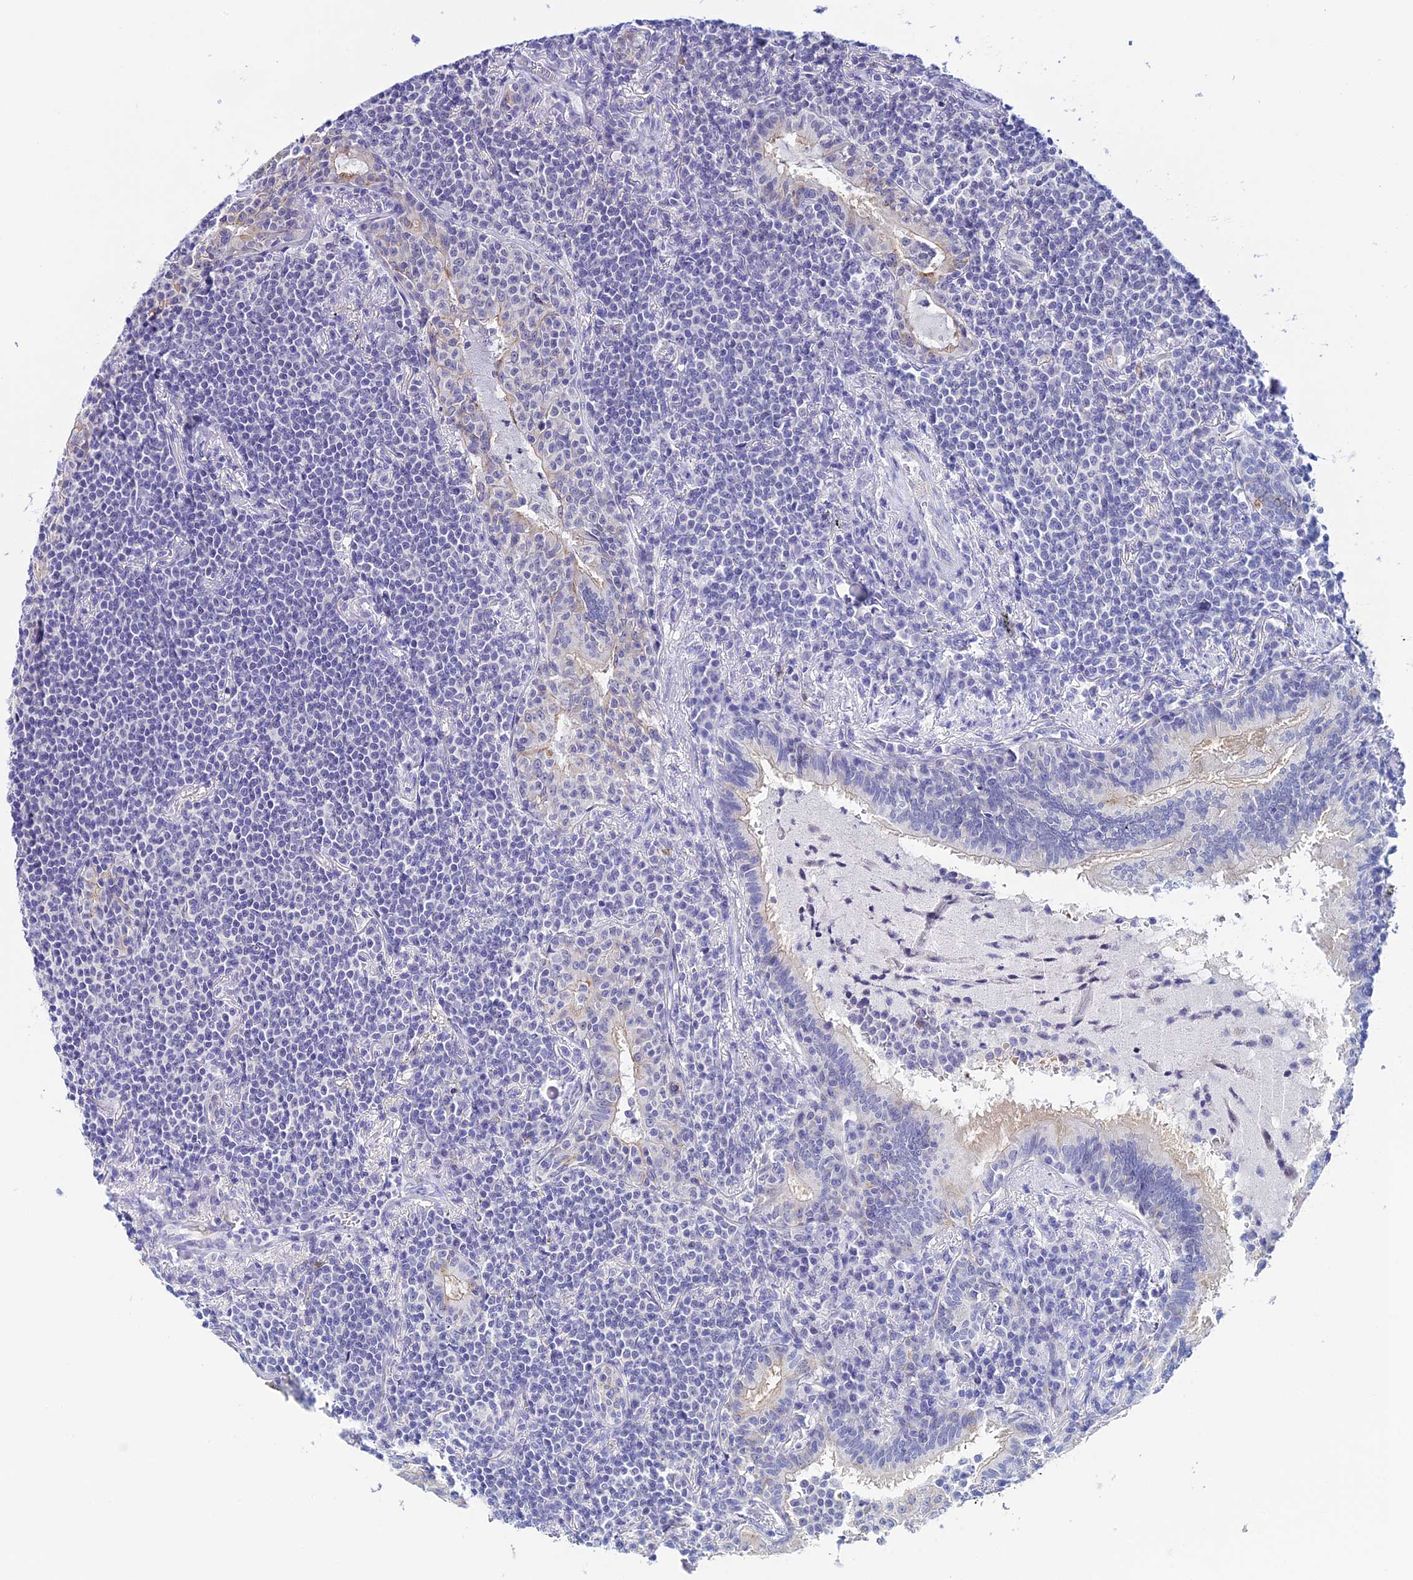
{"staining": {"intensity": "negative", "quantity": "none", "location": "none"}, "tissue": "lymphoma", "cell_type": "Tumor cells", "image_type": "cancer", "snomed": [{"axis": "morphology", "description": "Malignant lymphoma, non-Hodgkin's type, Low grade"}, {"axis": "topography", "description": "Lung"}], "caption": "The photomicrograph shows no staining of tumor cells in malignant lymphoma, non-Hodgkin's type (low-grade). (DAB (3,3'-diaminobenzidine) IHC with hematoxylin counter stain).", "gene": "RASGEF1B", "patient": {"sex": "female", "age": 71}}